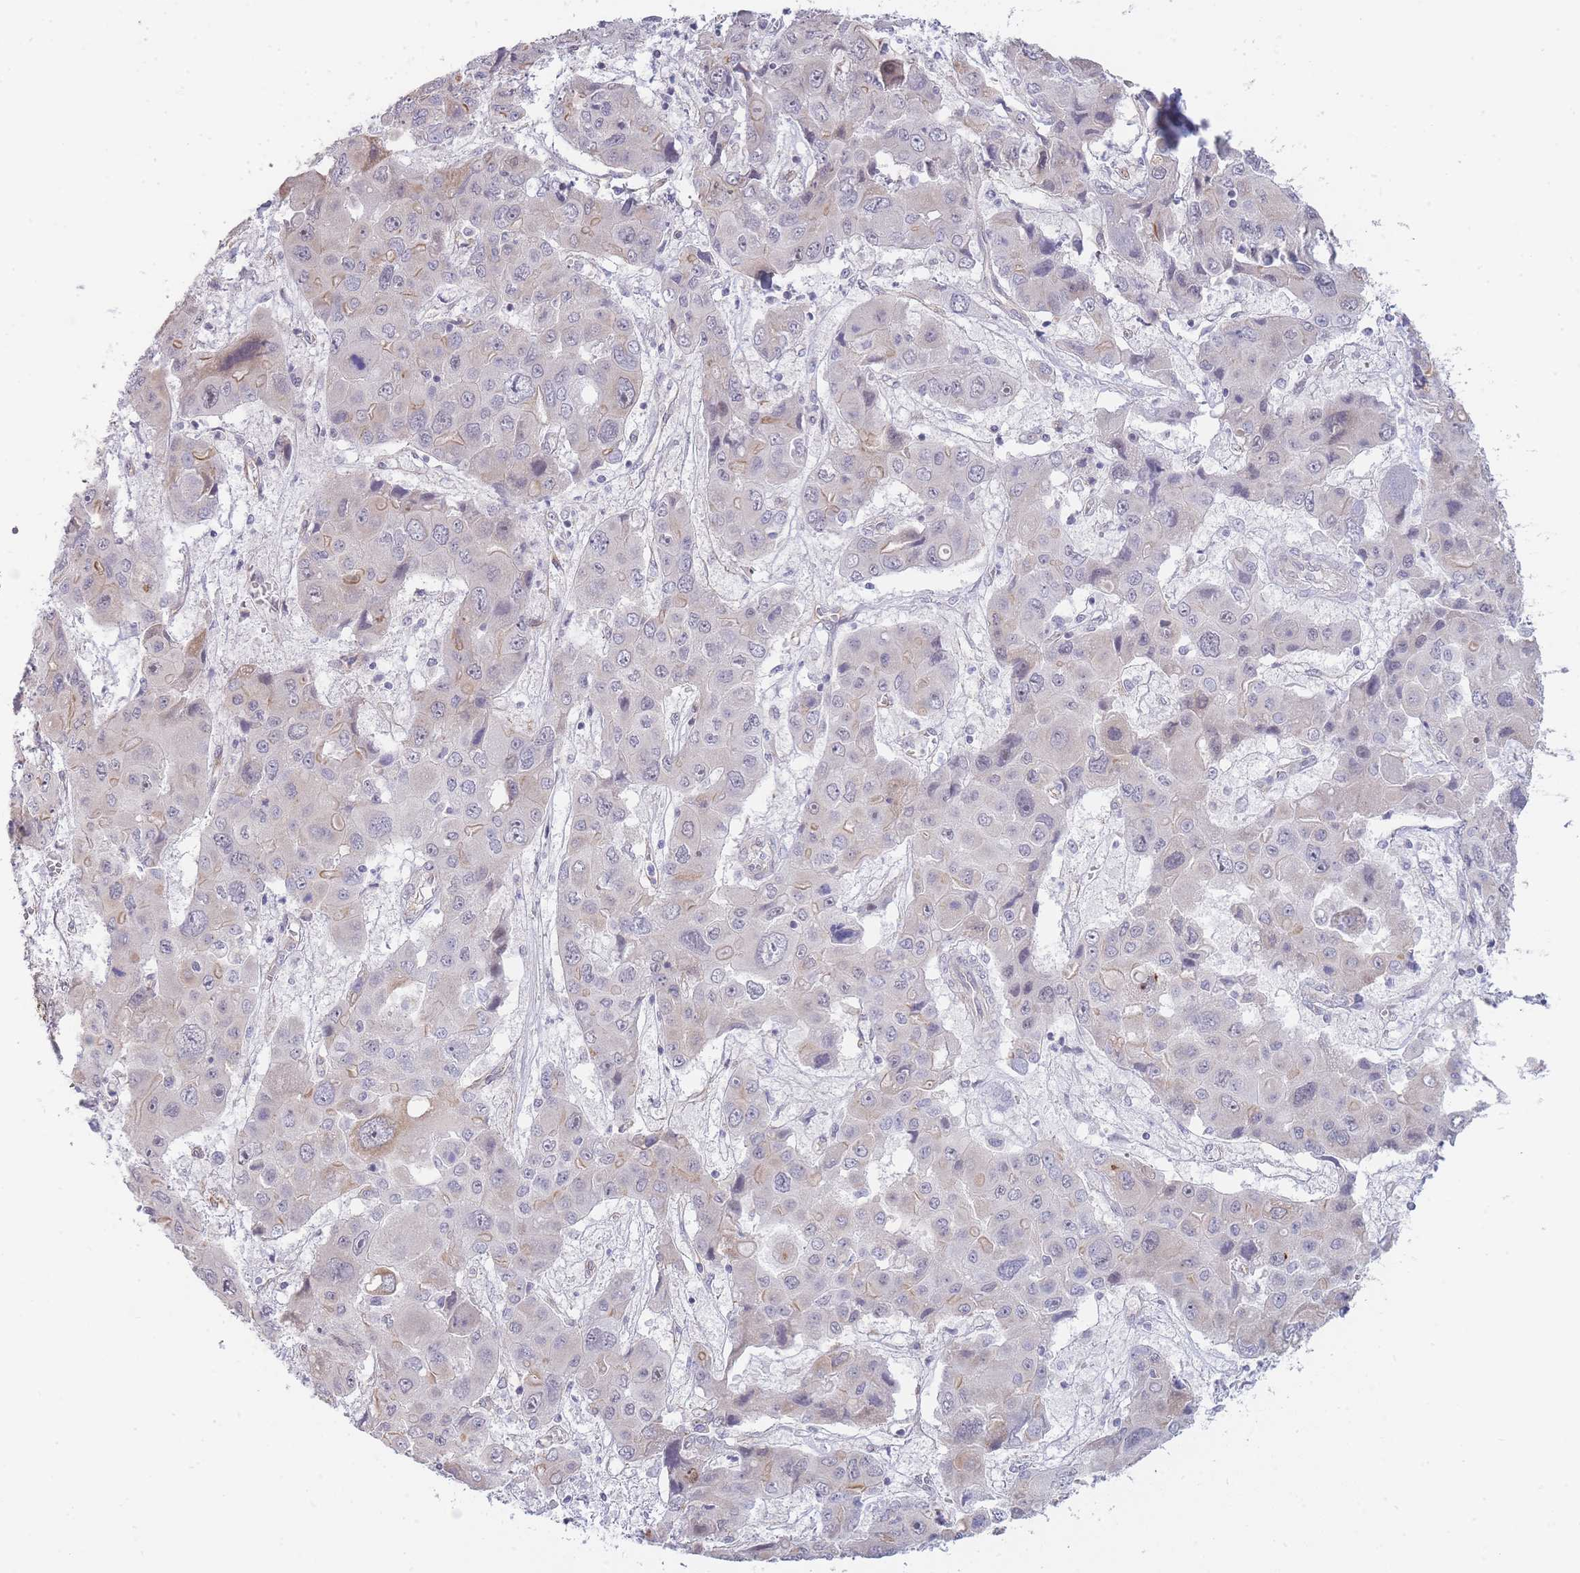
{"staining": {"intensity": "negative", "quantity": "none", "location": "none"}, "tissue": "liver cancer", "cell_type": "Tumor cells", "image_type": "cancer", "snomed": [{"axis": "morphology", "description": "Cholangiocarcinoma"}, {"axis": "topography", "description": "Liver"}], "caption": "Immunohistochemistry (IHC) photomicrograph of liver cancer (cholangiocarcinoma) stained for a protein (brown), which shows no staining in tumor cells.", "gene": "C19orf25", "patient": {"sex": "male", "age": 67}}